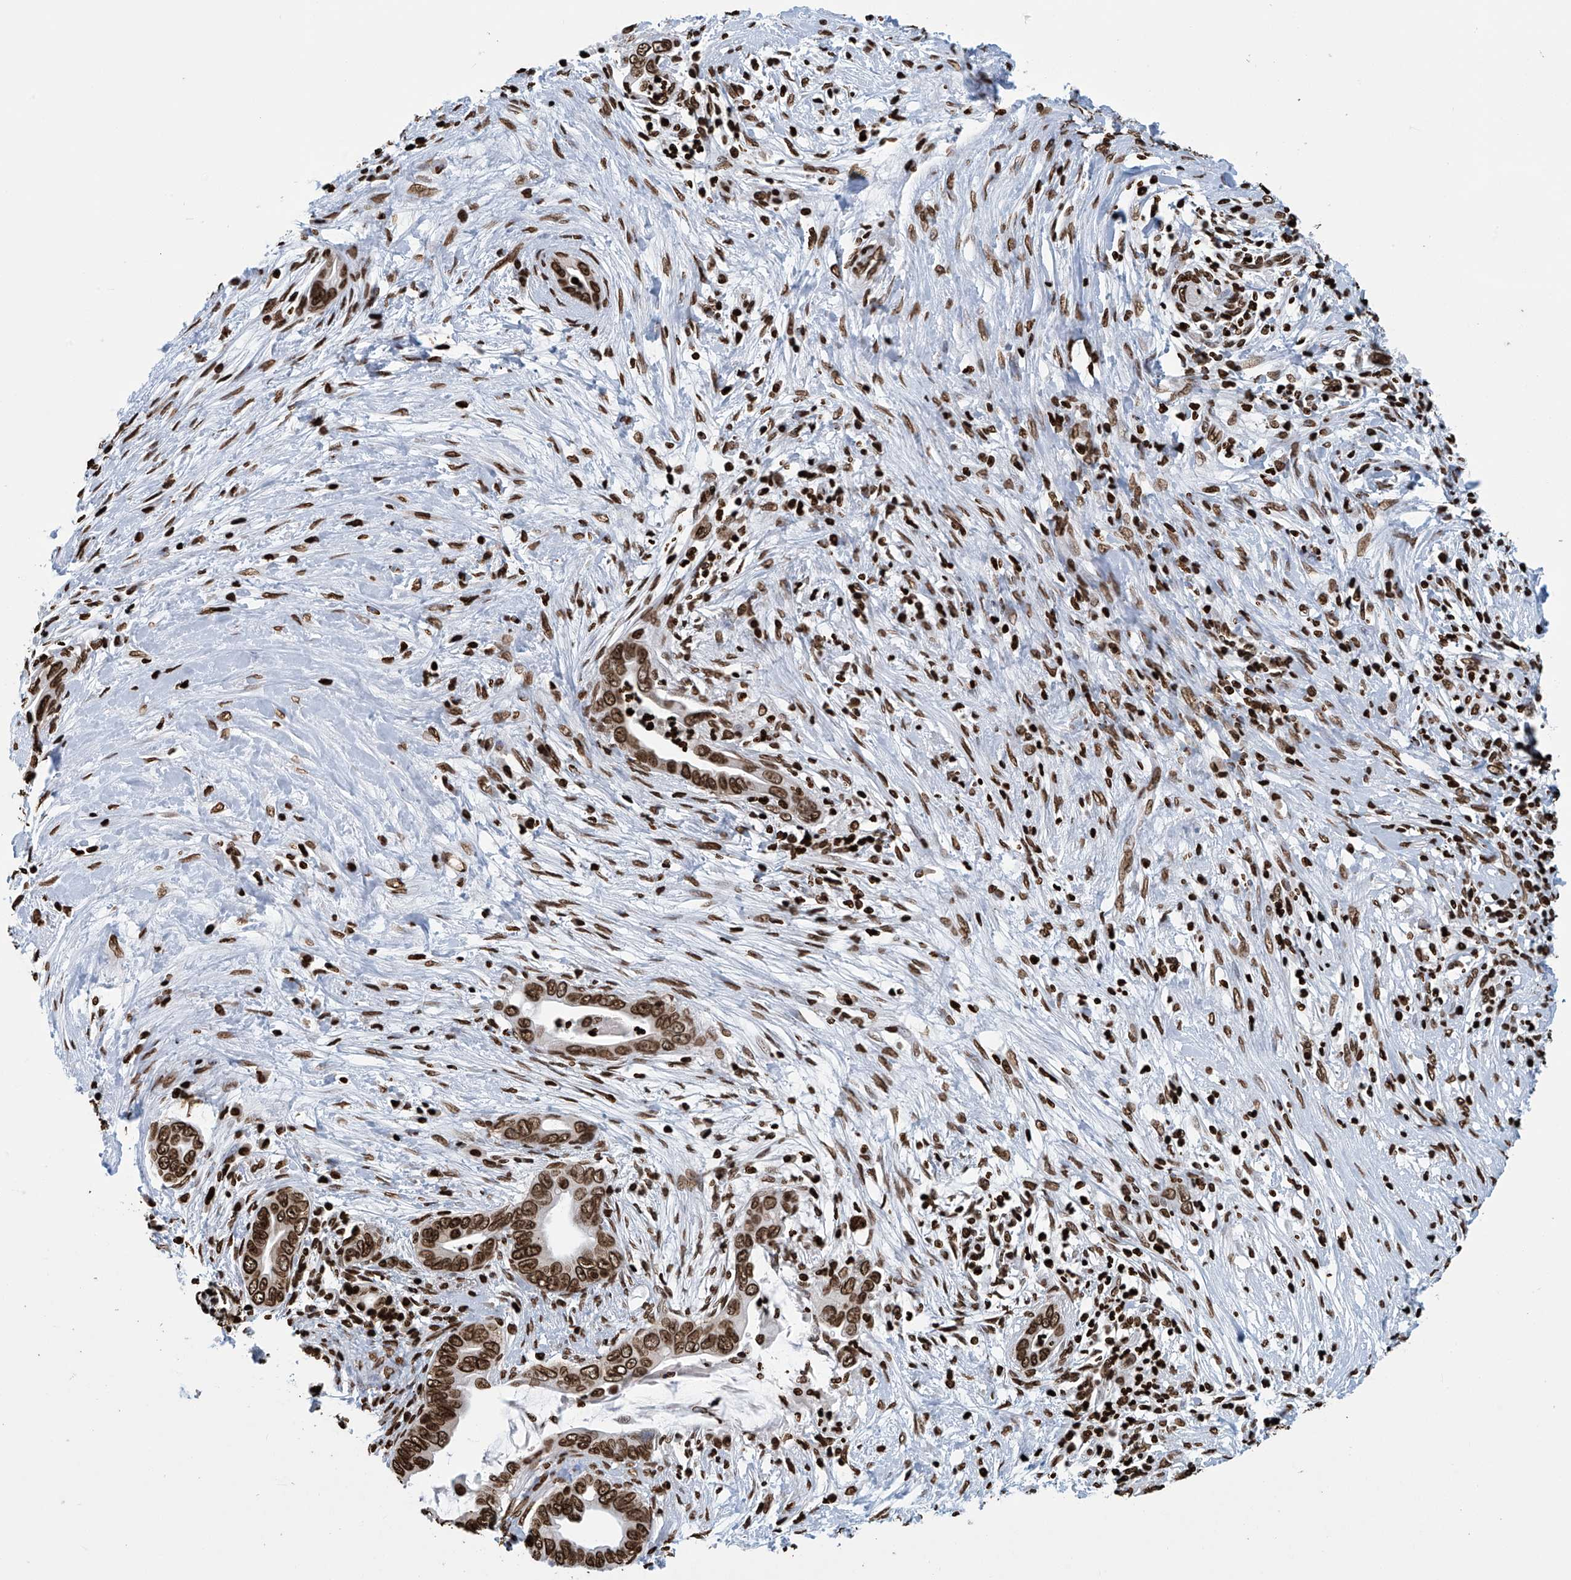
{"staining": {"intensity": "strong", "quantity": ">75%", "location": "nuclear"}, "tissue": "pancreatic cancer", "cell_type": "Tumor cells", "image_type": "cancer", "snomed": [{"axis": "morphology", "description": "Adenocarcinoma, NOS"}, {"axis": "topography", "description": "Pancreas"}], "caption": "Tumor cells demonstrate high levels of strong nuclear expression in approximately >75% of cells in human pancreatic cancer (adenocarcinoma). (DAB (3,3'-diaminobenzidine) IHC, brown staining for protein, blue staining for nuclei).", "gene": "DPPA2", "patient": {"sex": "male", "age": 75}}